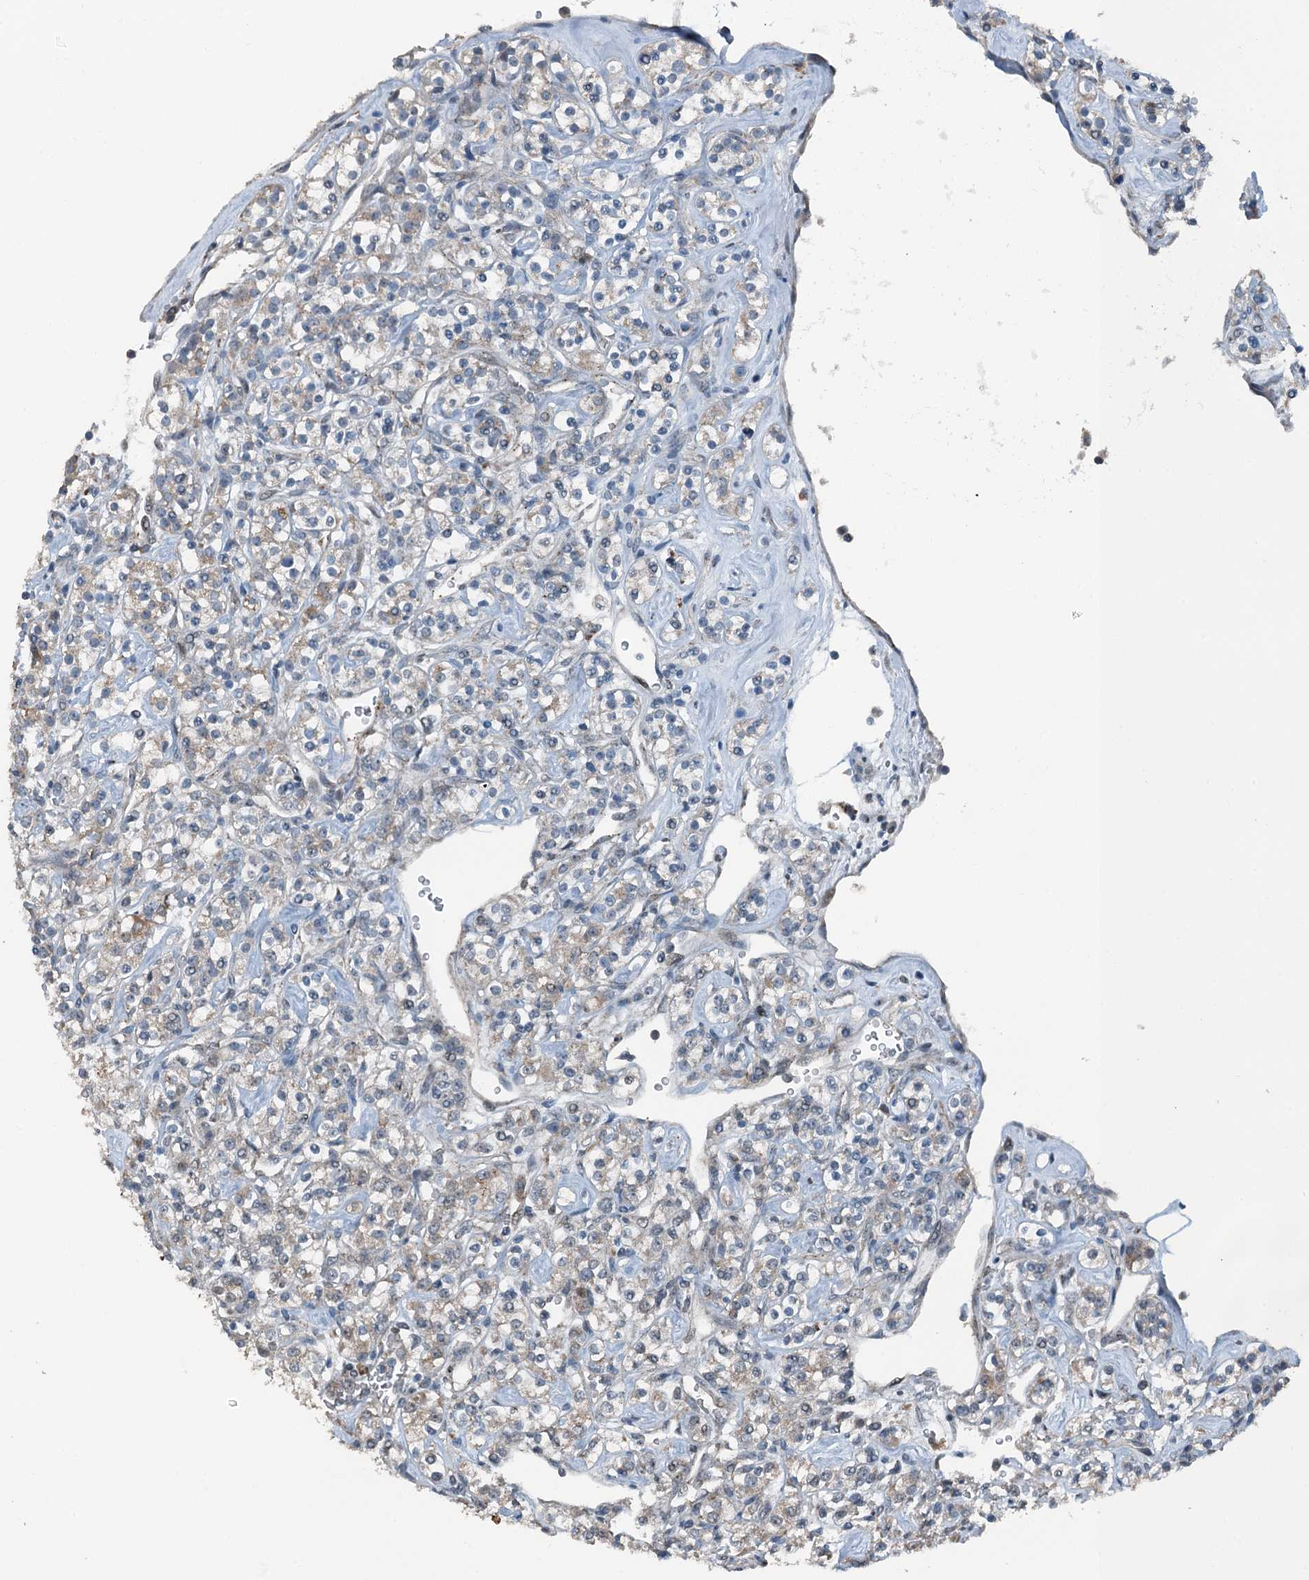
{"staining": {"intensity": "negative", "quantity": "none", "location": "none"}, "tissue": "renal cancer", "cell_type": "Tumor cells", "image_type": "cancer", "snomed": [{"axis": "morphology", "description": "Adenocarcinoma, NOS"}, {"axis": "topography", "description": "Kidney"}], "caption": "The image reveals no staining of tumor cells in renal cancer (adenocarcinoma). Nuclei are stained in blue.", "gene": "BMERB1", "patient": {"sex": "male", "age": 77}}